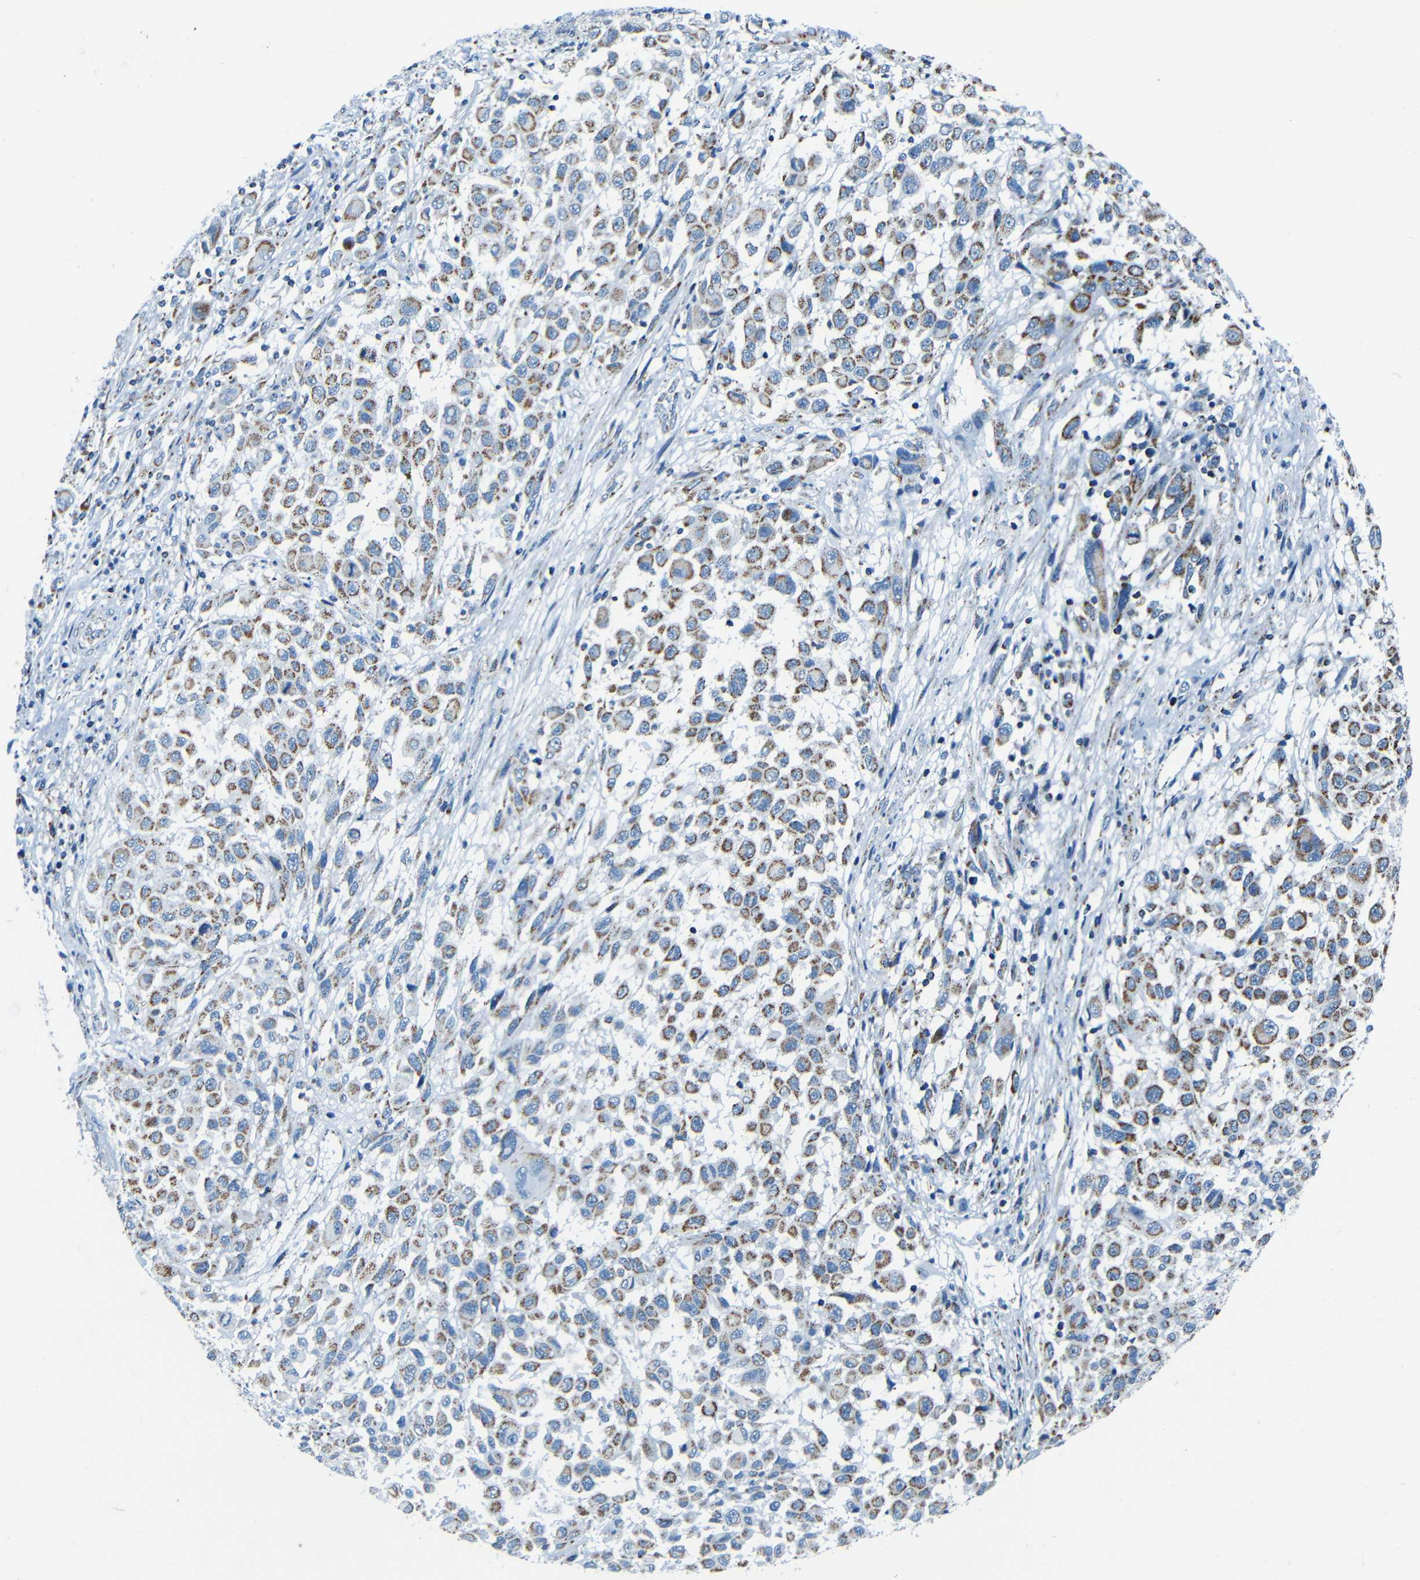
{"staining": {"intensity": "moderate", "quantity": ">75%", "location": "cytoplasmic/membranous"}, "tissue": "melanoma", "cell_type": "Tumor cells", "image_type": "cancer", "snomed": [{"axis": "morphology", "description": "Malignant melanoma, Metastatic site"}, {"axis": "topography", "description": "Lymph node"}], "caption": "Tumor cells display medium levels of moderate cytoplasmic/membranous staining in approximately >75% of cells in malignant melanoma (metastatic site). Immunohistochemistry stains the protein of interest in brown and the nuclei are stained blue.", "gene": "WSCD2", "patient": {"sex": "male", "age": 61}}